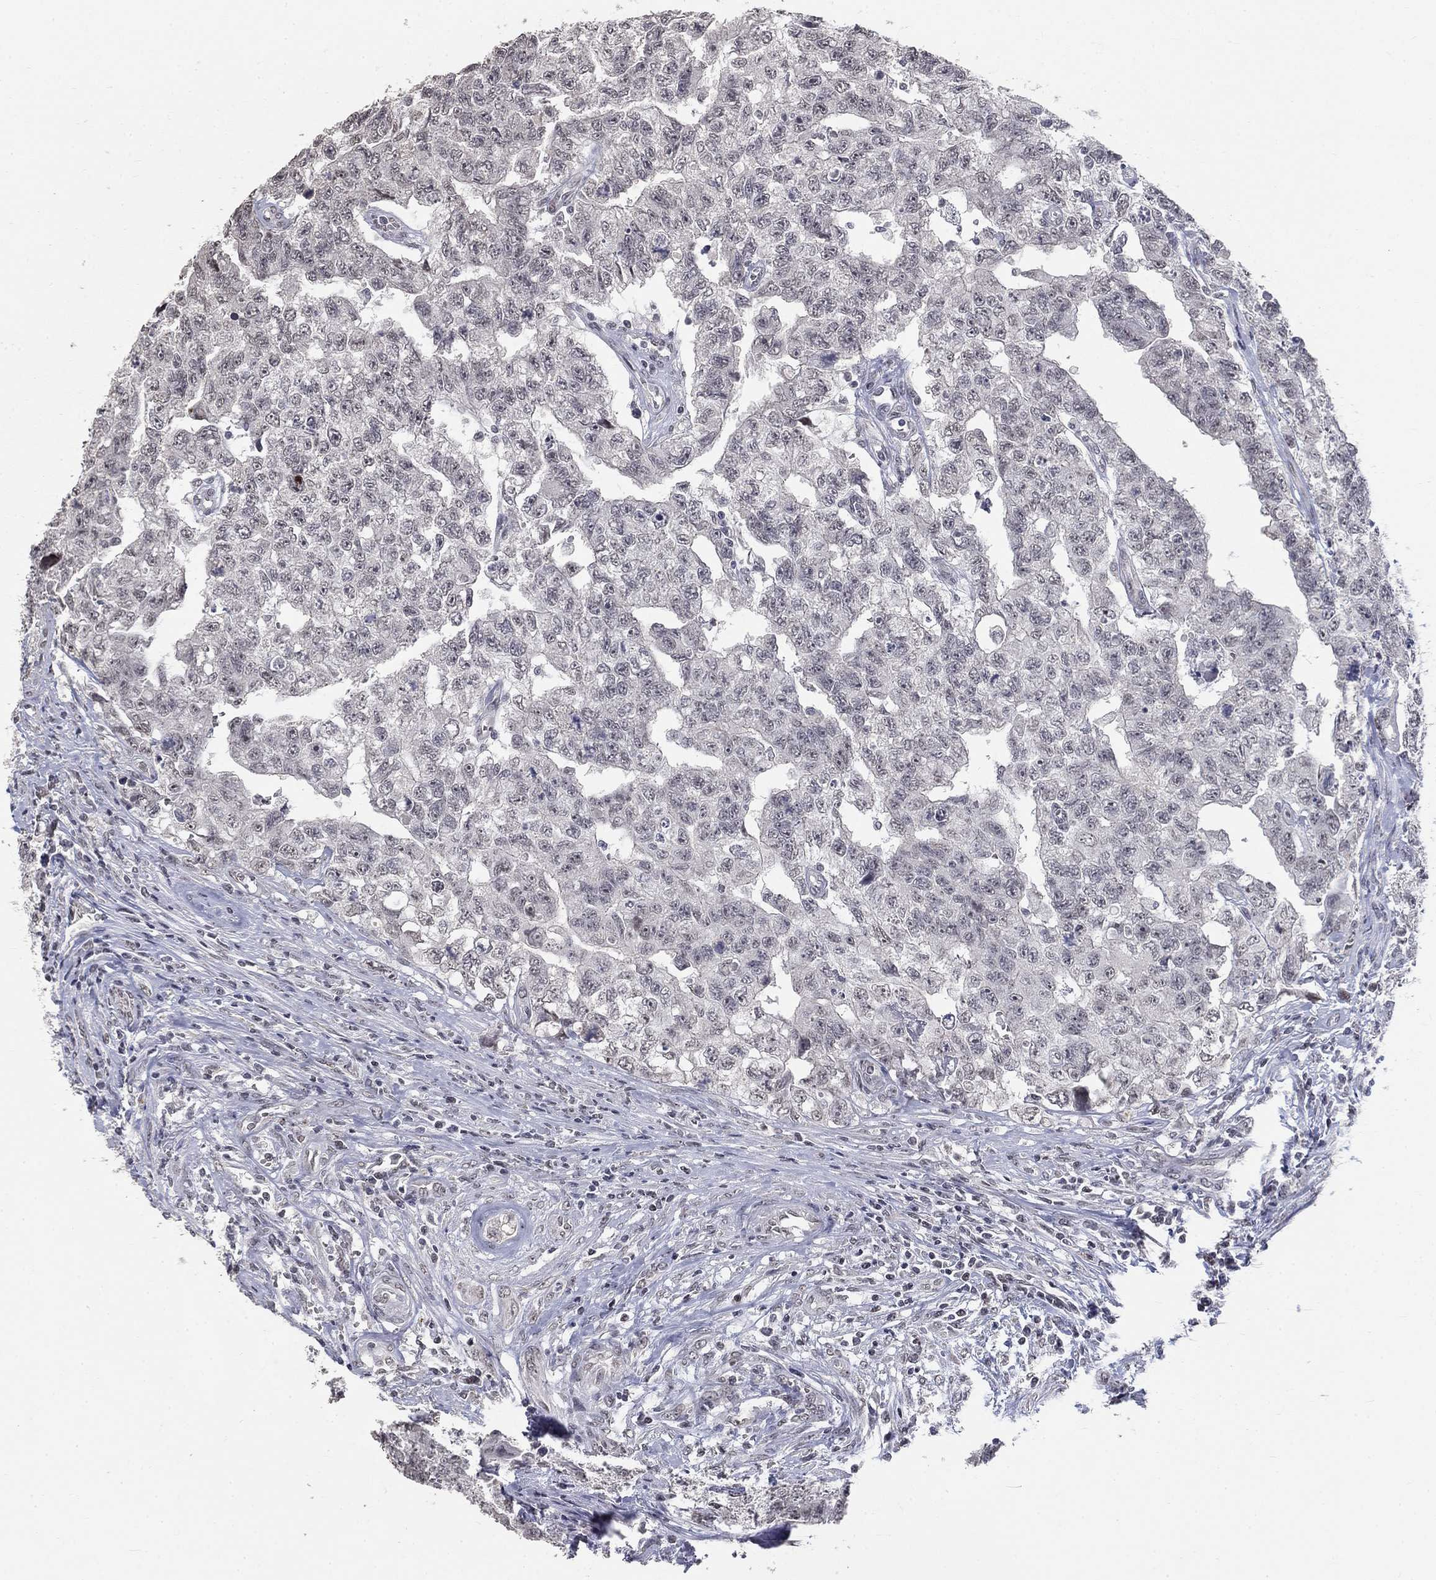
{"staining": {"intensity": "negative", "quantity": "none", "location": "none"}, "tissue": "testis cancer", "cell_type": "Tumor cells", "image_type": "cancer", "snomed": [{"axis": "morphology", "description": "Carcinoma, Embryonal, NOS"}, {"axis": "topography", "description": "Testis"}], "caption": "High power microscopy image of an IHC micrograph of embryonal carcinoma (testis), revealing no significant positivity in tumor cells.", "gene": "SPATA33", "patient": {"sex": "male", "age": 24}}